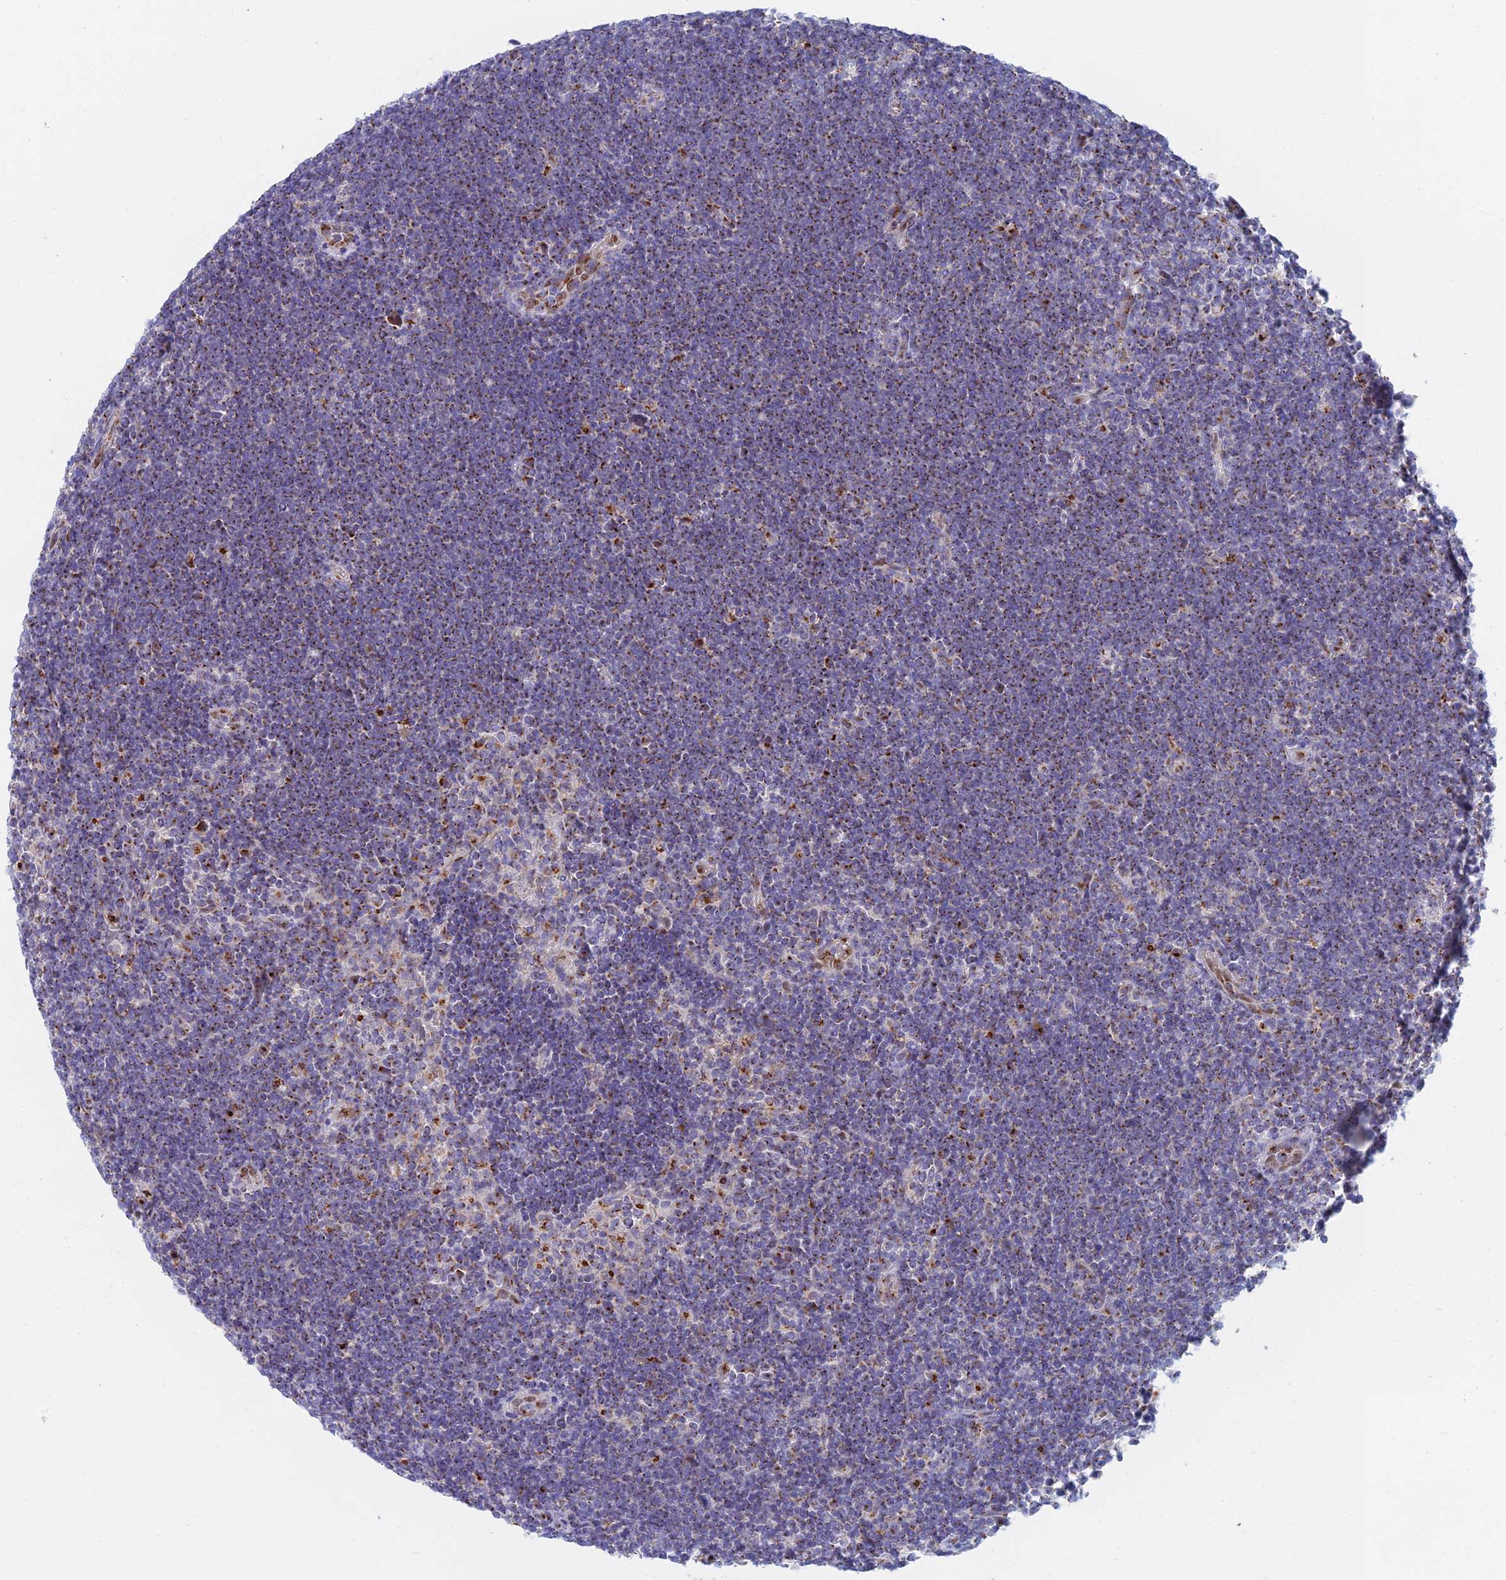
{"staining": {"intensity": "moderate", "quantity": ">75%", "location": "cytoplasmic/membranous"}, "tissue": "lymphoma", "cell_type": "Tumor cells", "image_type": "cancer", "snomed": [{"axis": "morphology", "description": "Hodgkin's disease, NOS"}, {"axis": "topography", "description": "Lymph node"}], "caption": "Hodgkin's disease stained with immunohistochemistry demonstrates moderate cytoplasmic/membranous staining in about >75% of tumor cells. (brown staining indicates protein expression, while blue staining denotes nuclei).", "gene": "HS2ST1", "patient": {"sex": "female", "age": 57}}